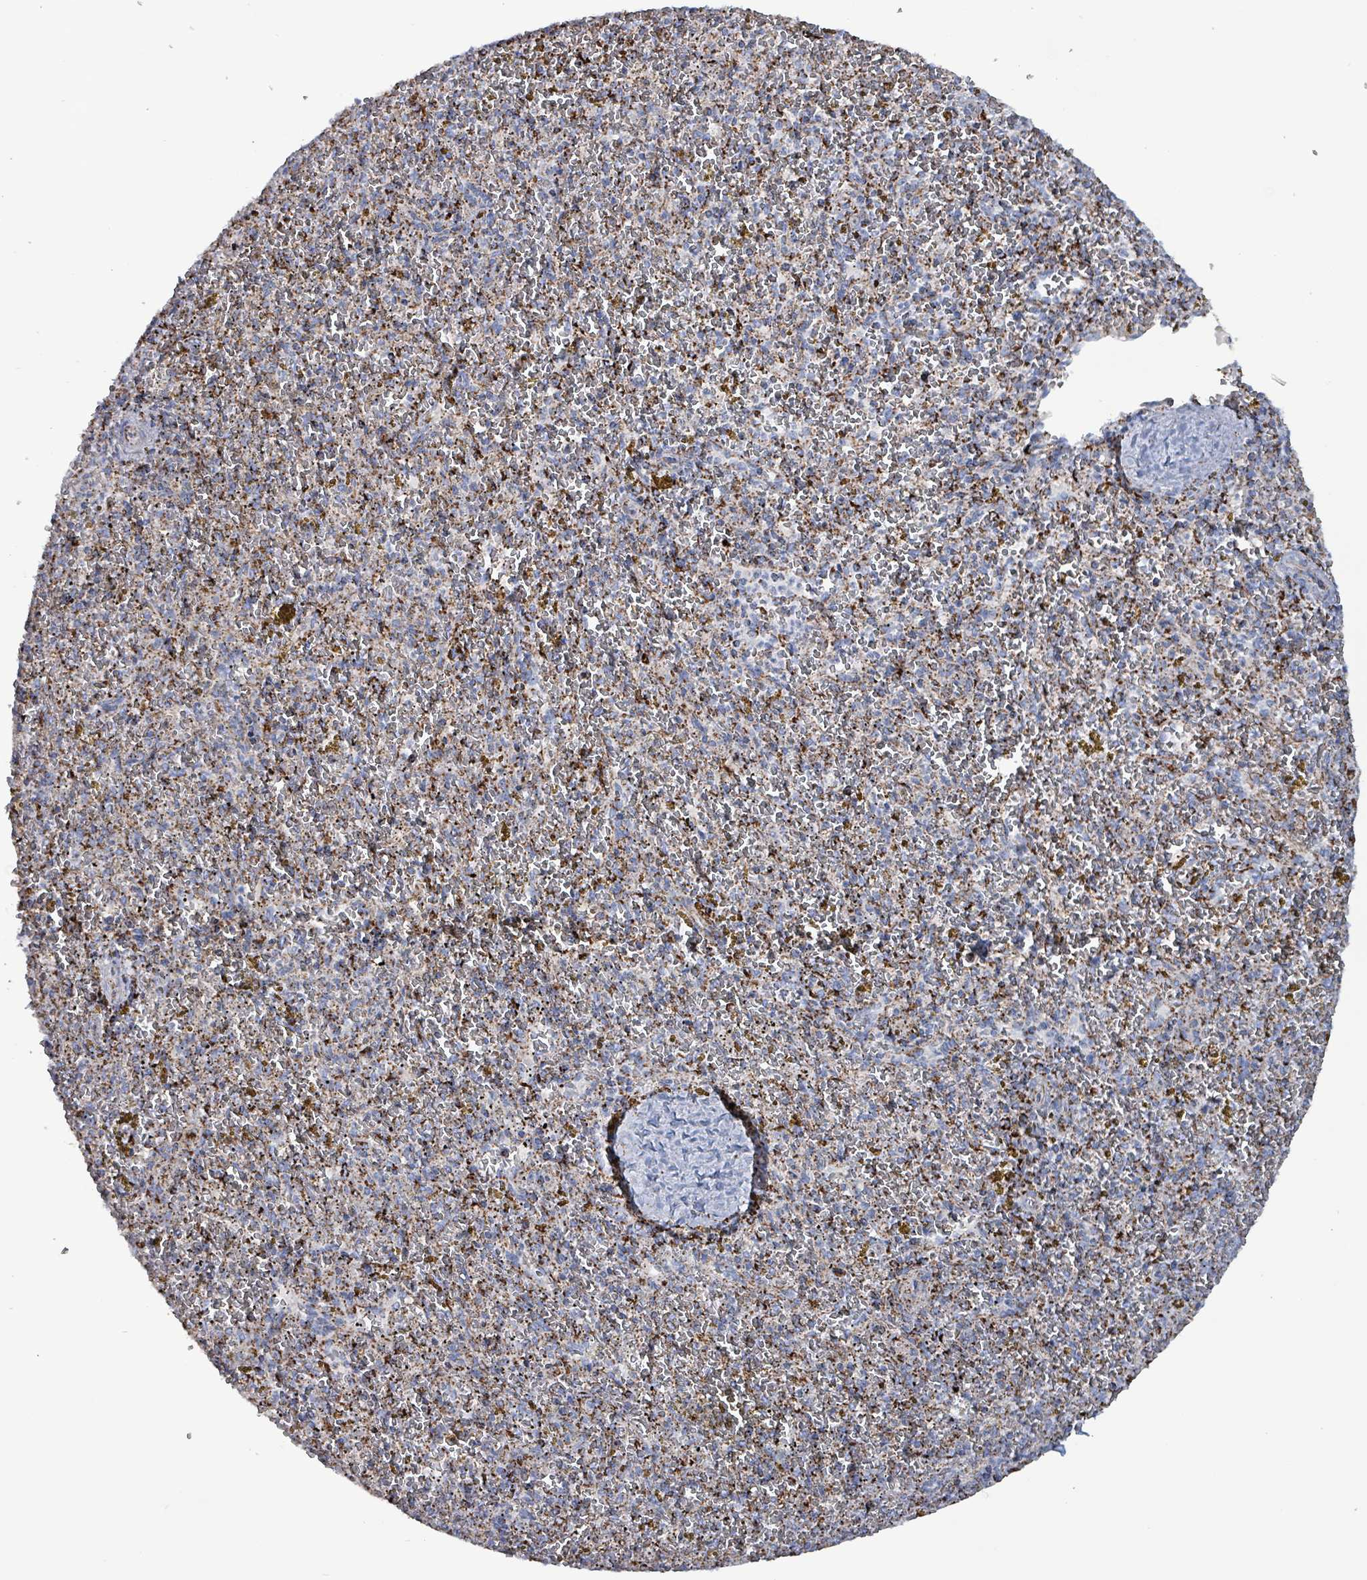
{"staining": {"intensity": "strong", "quantity": "<25%", "location": "cytoplasmic/membranous"}, "tissue": "spleen", "cell_type": "Cells in red pulp", "image_type": "normal", "snomed": [{"axis": "morphology", "description": "Normal tissue, NOS"}, {"axis": "topography", "description": "Spleen"}], "caption": "High-power microscopy captured an immunohistochemistry (IHC) histopathology image of normal spleen, revealing strong cytoplasmic/membranous expression in approximately <25% of cells in red pulp. Nuclei are stained in blue.", "gene": "IDH3B", "patient": {"sex": "male", "age": 57}}